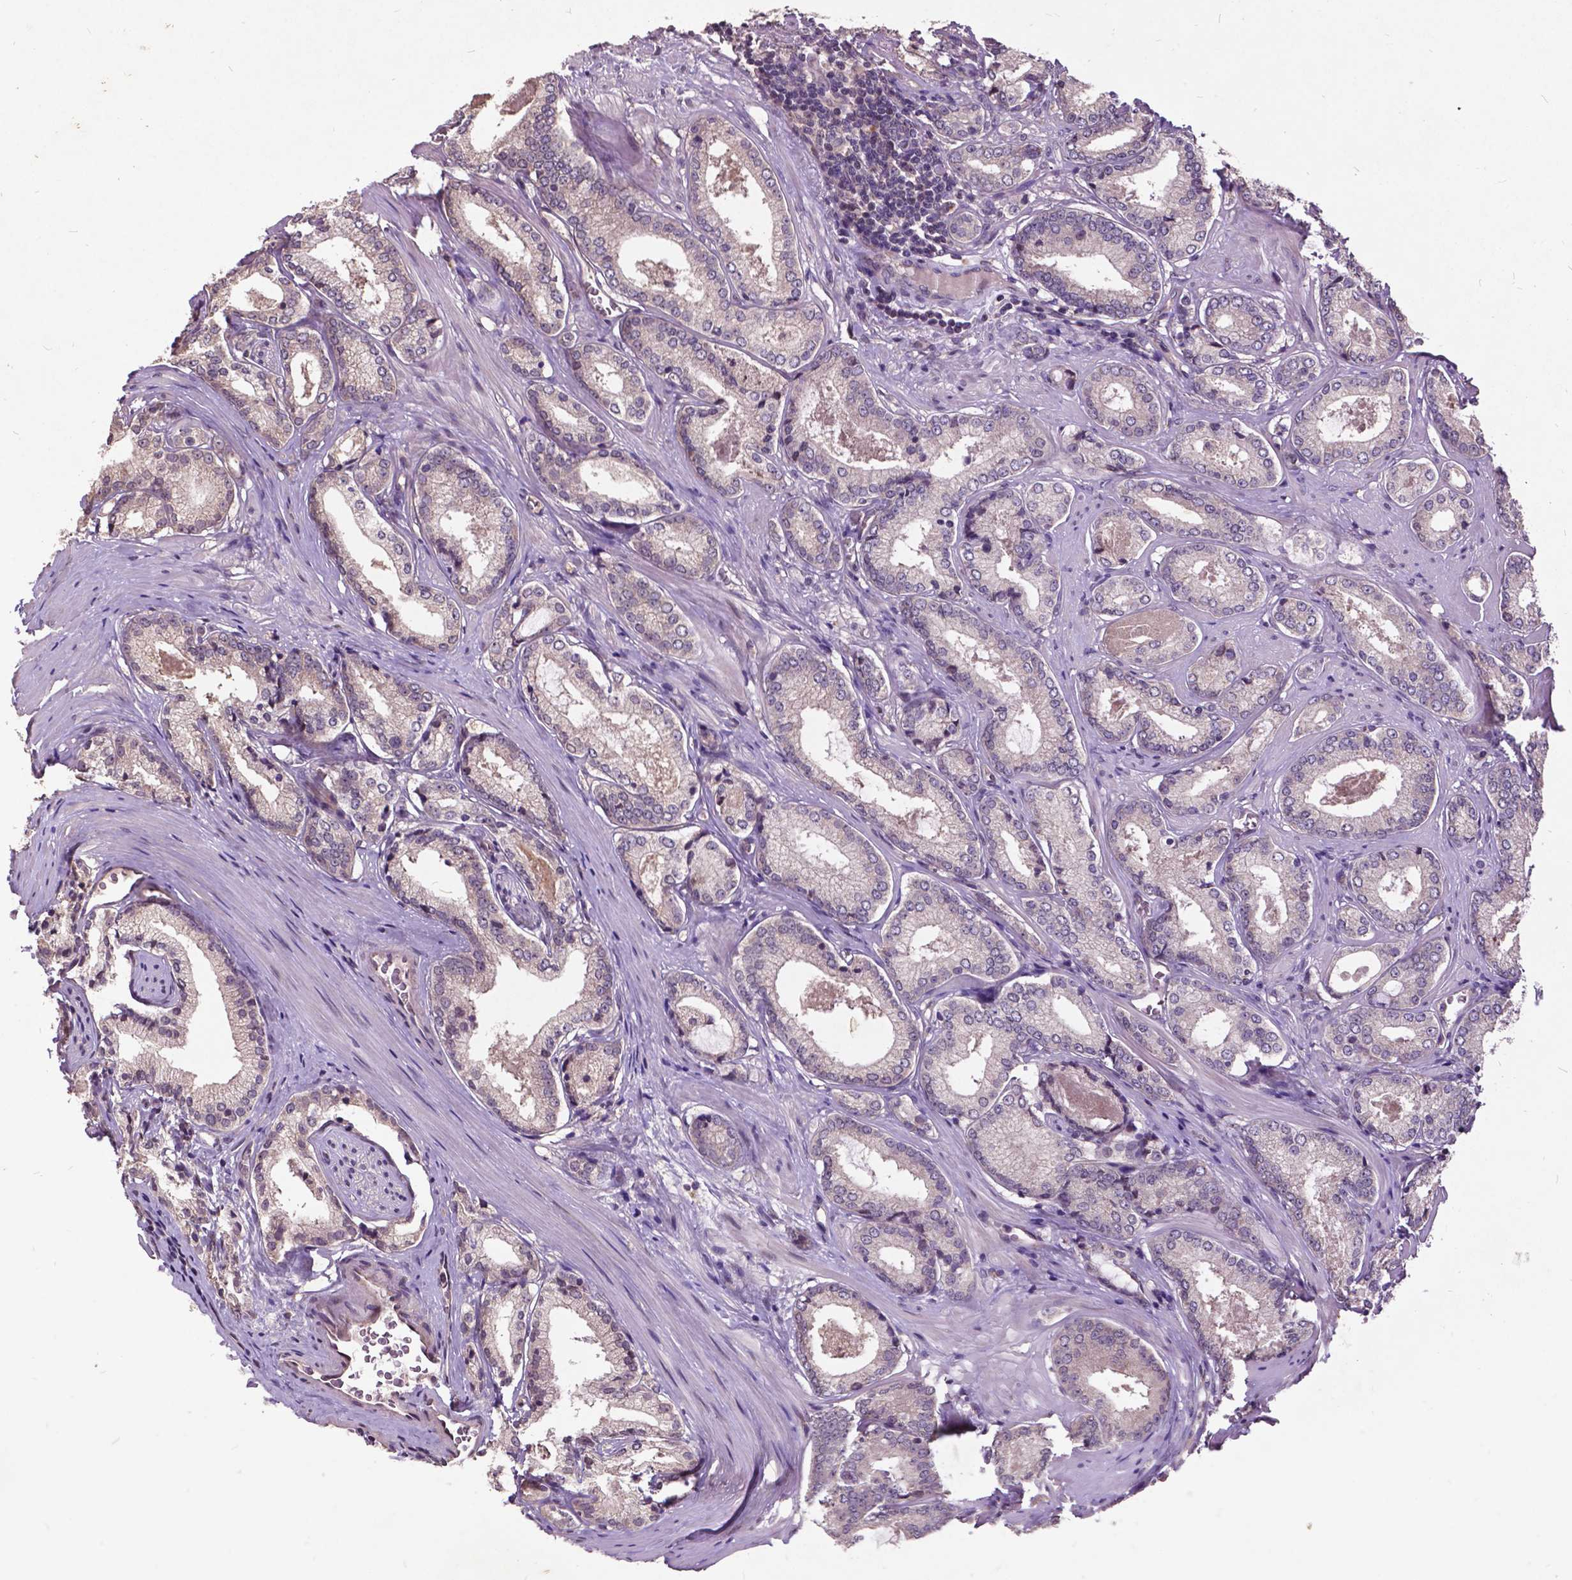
{"staining": {"intensity": "negative", "quantity": "none", "location": "none"}, "tissue": "prostate cancer", "cell_type": "Tumor cells", "image_type": "cancer", "snomed": [{"axis": "morphology", "description": "Adenocarcinoma, Low grade"}, {"axis": "topography", "description": "Prostate"}], "caption": "This is an immunohistochemistry histopathology image of human prostate cancer (adenocarcinoma (low-grade)). There is no expression in tumor cells.", "gene": "AP1S3", "patient": {"sex": "male", "age": 56}}